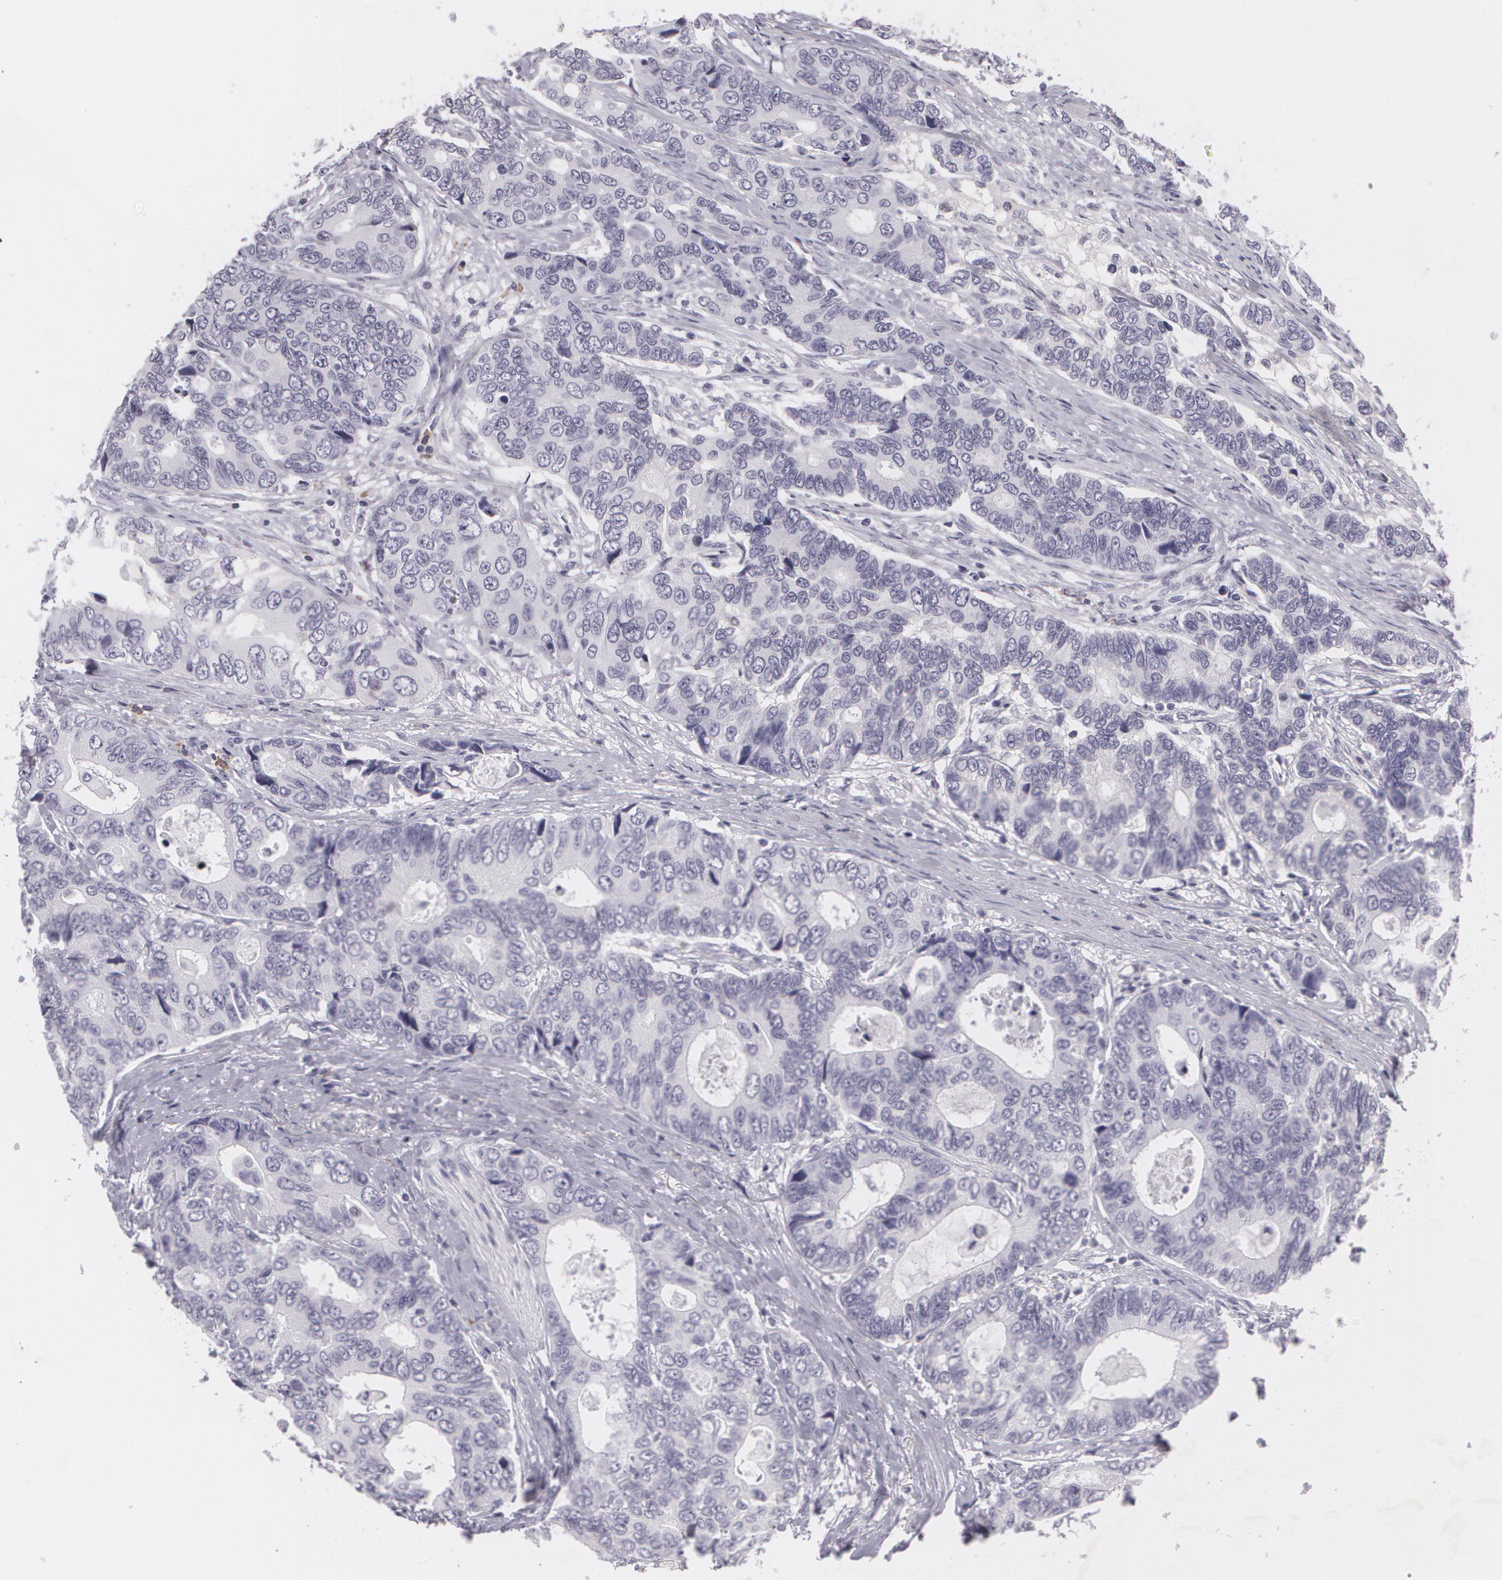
{"staining": {"intensity": "negative", "quantity": "none", "location": "none"}, "tissue": "colorectal cancer", "cell_type": "Tumor cells", "image_type": "cancer", "snomed": [{"axis": "morphology", "description": "Adenocarcinoma, NOS"}, {"axis": "topography", "description": "Rectum"}], "caption": "Colorectal cancer (adenocarcinoma) stained for a protein using IHC reveals no positivity tumor cells.", "gene": "MAP2", "patient": {"sex": "female", "age": 67}}